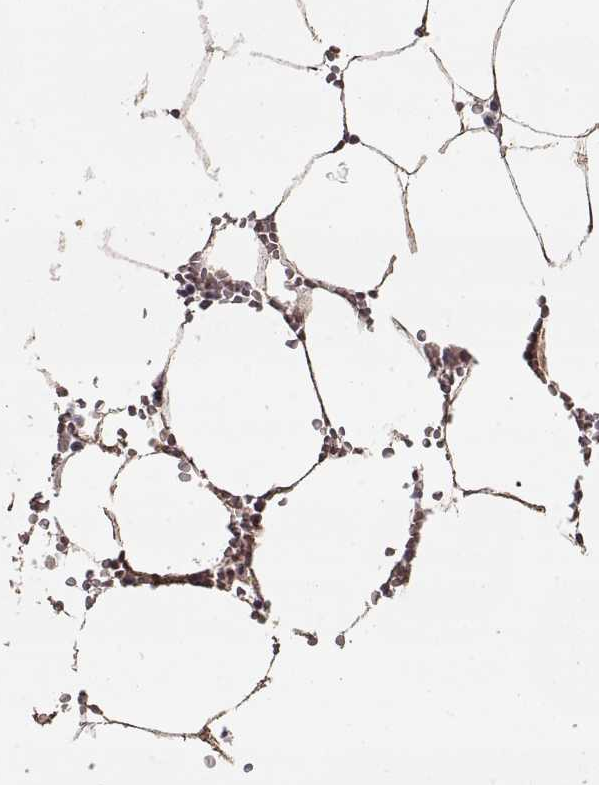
{"staining": {"intensity": "negative", "quantity": "none", "location": "none"}, "tissue": "bone marrow", "cell_type": "Hematopoietic cells", "image_type": "normal", "snomed": [{"axis": "morphology", "description": "Normal tissue, NOS"}, {"axis": "topography", "description": "Bone marrow"}], "caption": "High magnification brightfield microscopy of normal bone marrow stained with DAB (3,3'-diaminobenzidine) (brown) and counterstained with hematoxylin (blue): hematopoietic cells show no significant staining.", "gene": "LAMA2", "patient": {"sex": "female", "age": 52}}